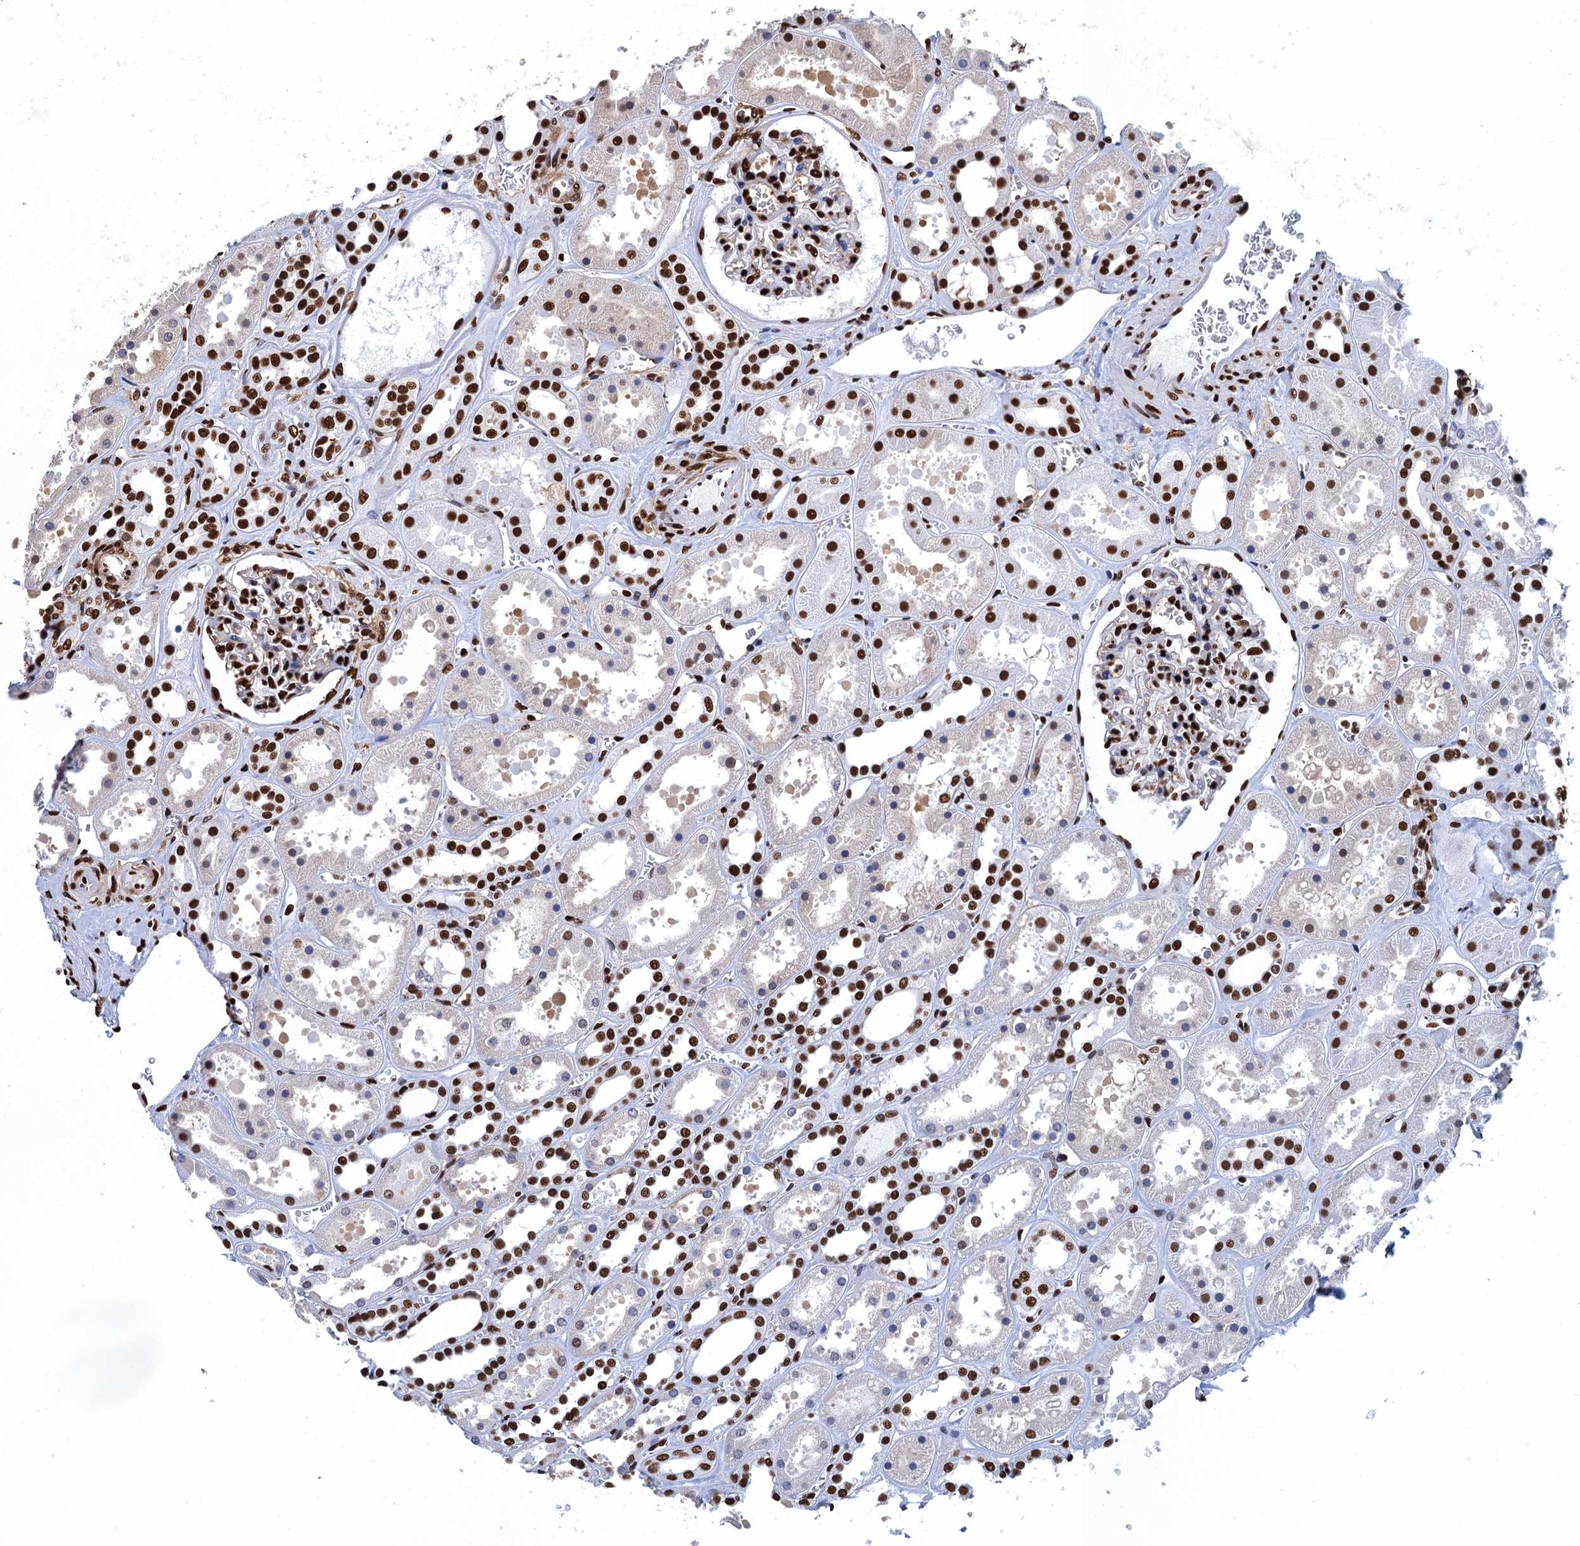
{"staining": {"intensity": "strong", "quantity": ">75%", "location": "nuclear"}, "tissue": "kidney", "cell_type": "Cells in glomeruli", "image_type": "normal", "snomed": [{"axis": "morphology", "description": "Normal tissue, NOS"}, {"axis": "topography", "description": "Kidney"}], "caption": "This photomicrograph shows immunohistochemistry (IHC) staining of unremarkable human kidney, with high strong nuclear staining in about >75% of cells in glomeruli.", "gene": "UBA2", "patient": {"sex": "female", "age": 41}}